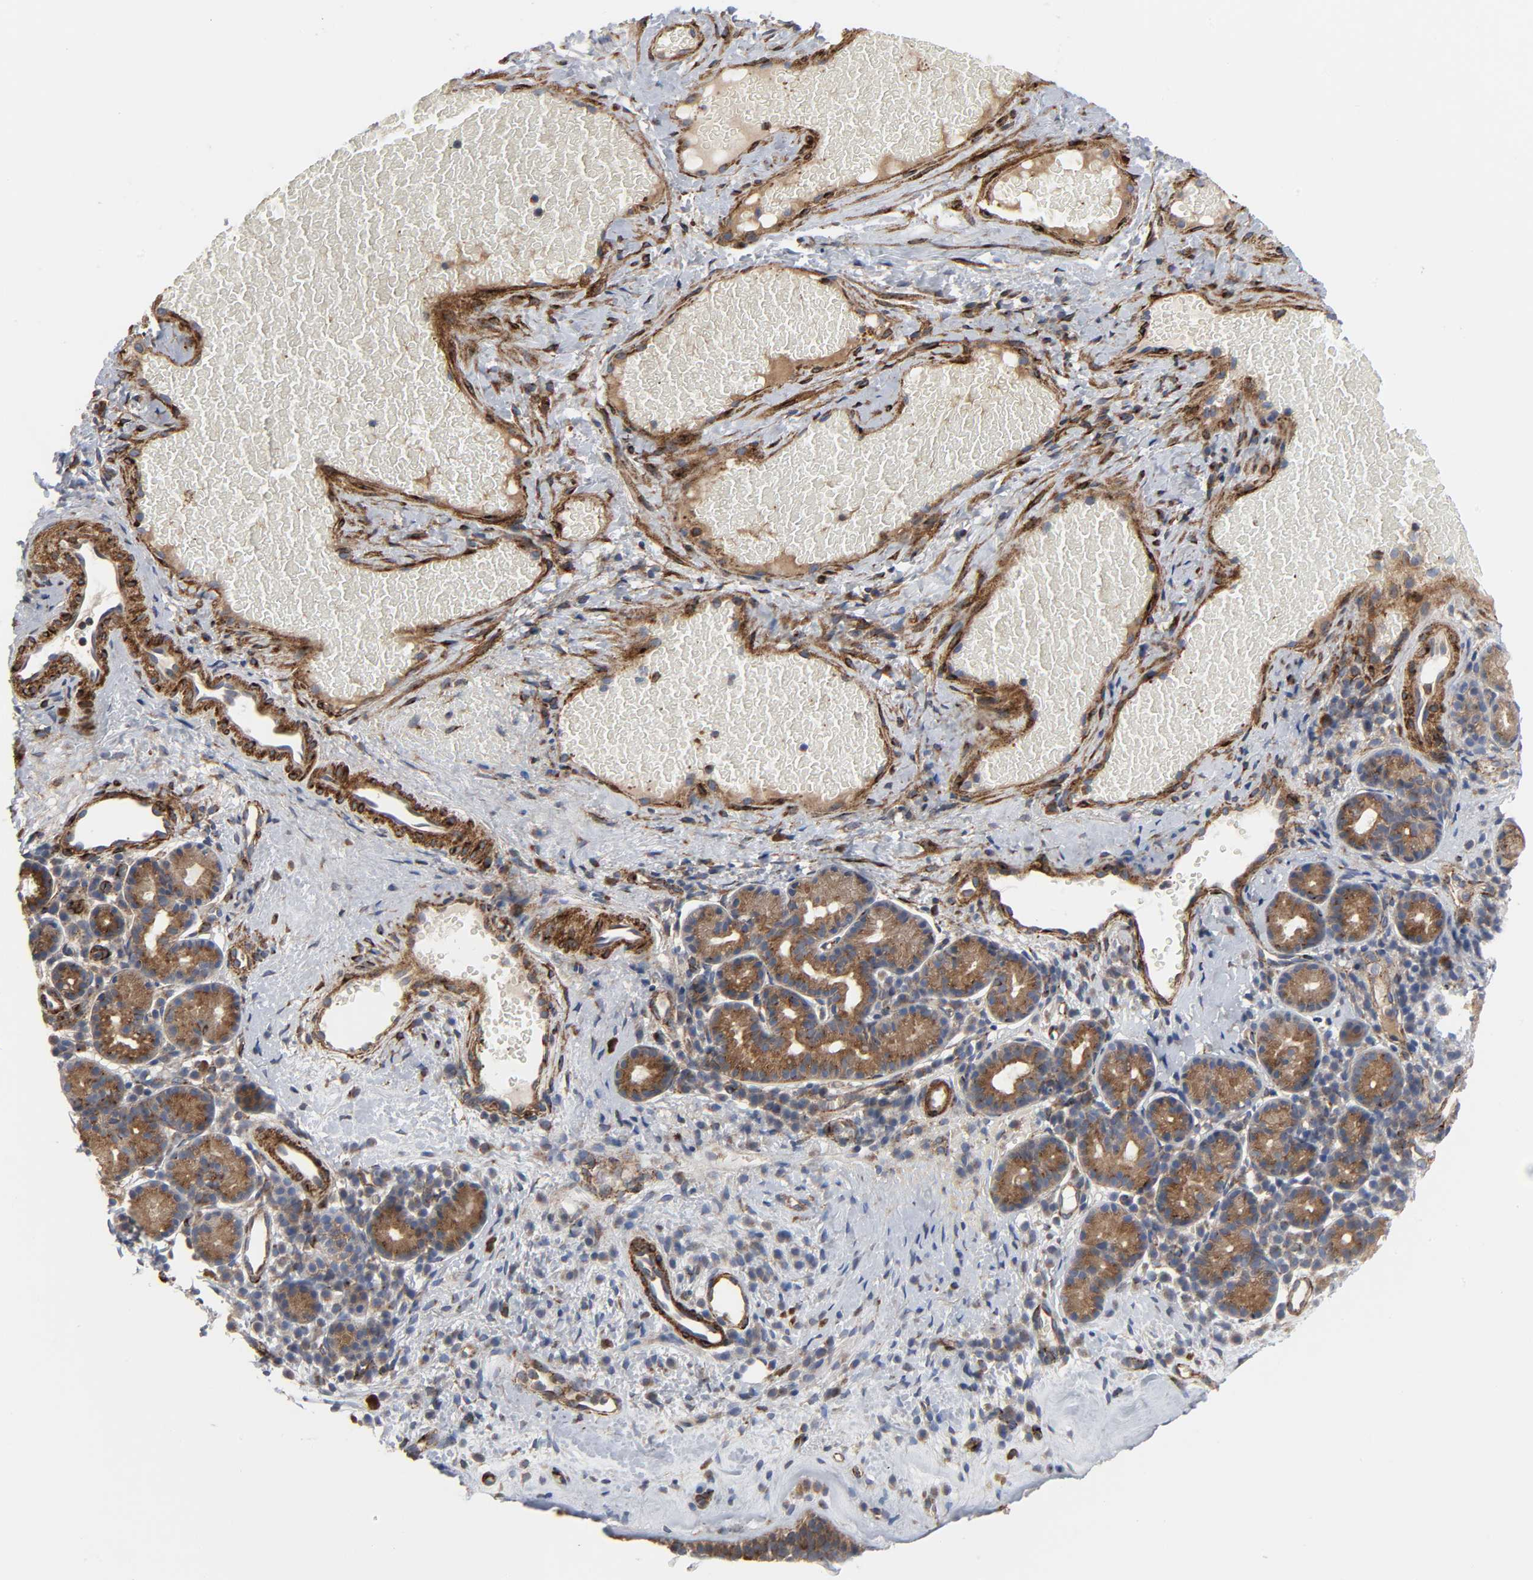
{"staining": {"intensity": "moderate", "quantity": ">75%", "location": "cytoplasmic/membranous"}, "tissue": "nasopharynx", "cell_type": "Respiratory epithelial cells", "image_type": "normal", "snomed": [{"axis": "morphology", "description": "Normal tissue, NOS"}, {"axis": "morphology", "description": "Inflammation, NOS"}, {"axis": "topography", "description": "Nasopharynx"}], "caption": "Moderate cytoplasmic/membranous expression for a protein is appreciated in about >75% of respiratory epithelial cells of normal nasopharynx using immunohistochemistry.", "gene": "ARHGAP1", "patient": {"sex": "female", "age": 55}}